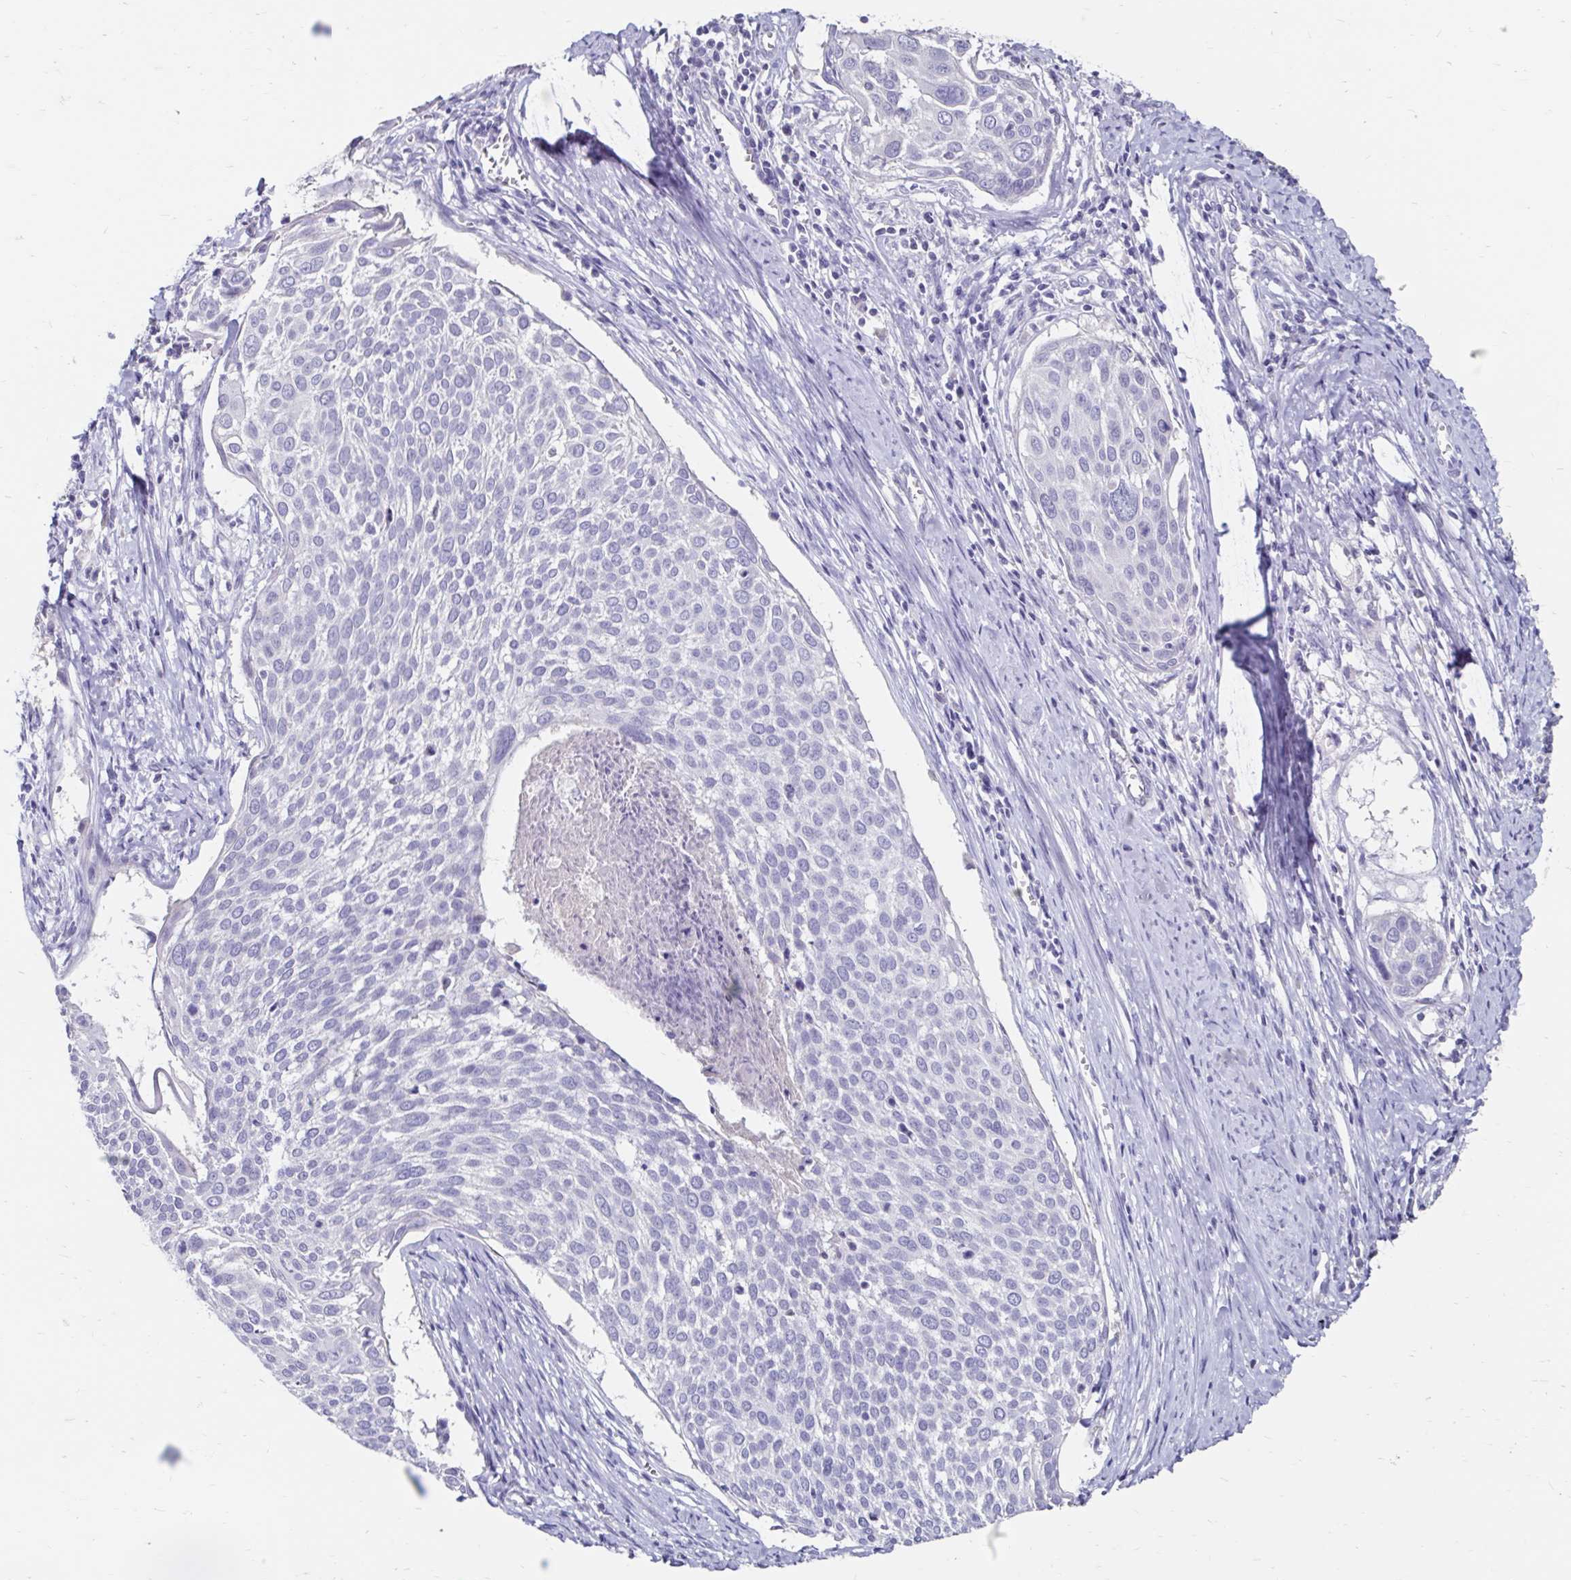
{"staining": {"intensity": "negative", "quantity": "none", "location": "none"}, "tissue": "cervical cancer", "cell_type": "Tumor cells", "image_type": "cancer", "snomed": [{"axis": "morphology", "description": "Squamous cell carcinoma, NOS"}, {"axis": "topography", "description": "Cervix"}], "caption": "A high-resolution micrograph shows immunohistochemistry staining of cervical squamous cell carcinoma, which shows no significant positivity in tumor cells.", "gene": "SCG3", "patient": {"sex": "female", "age": 39}}